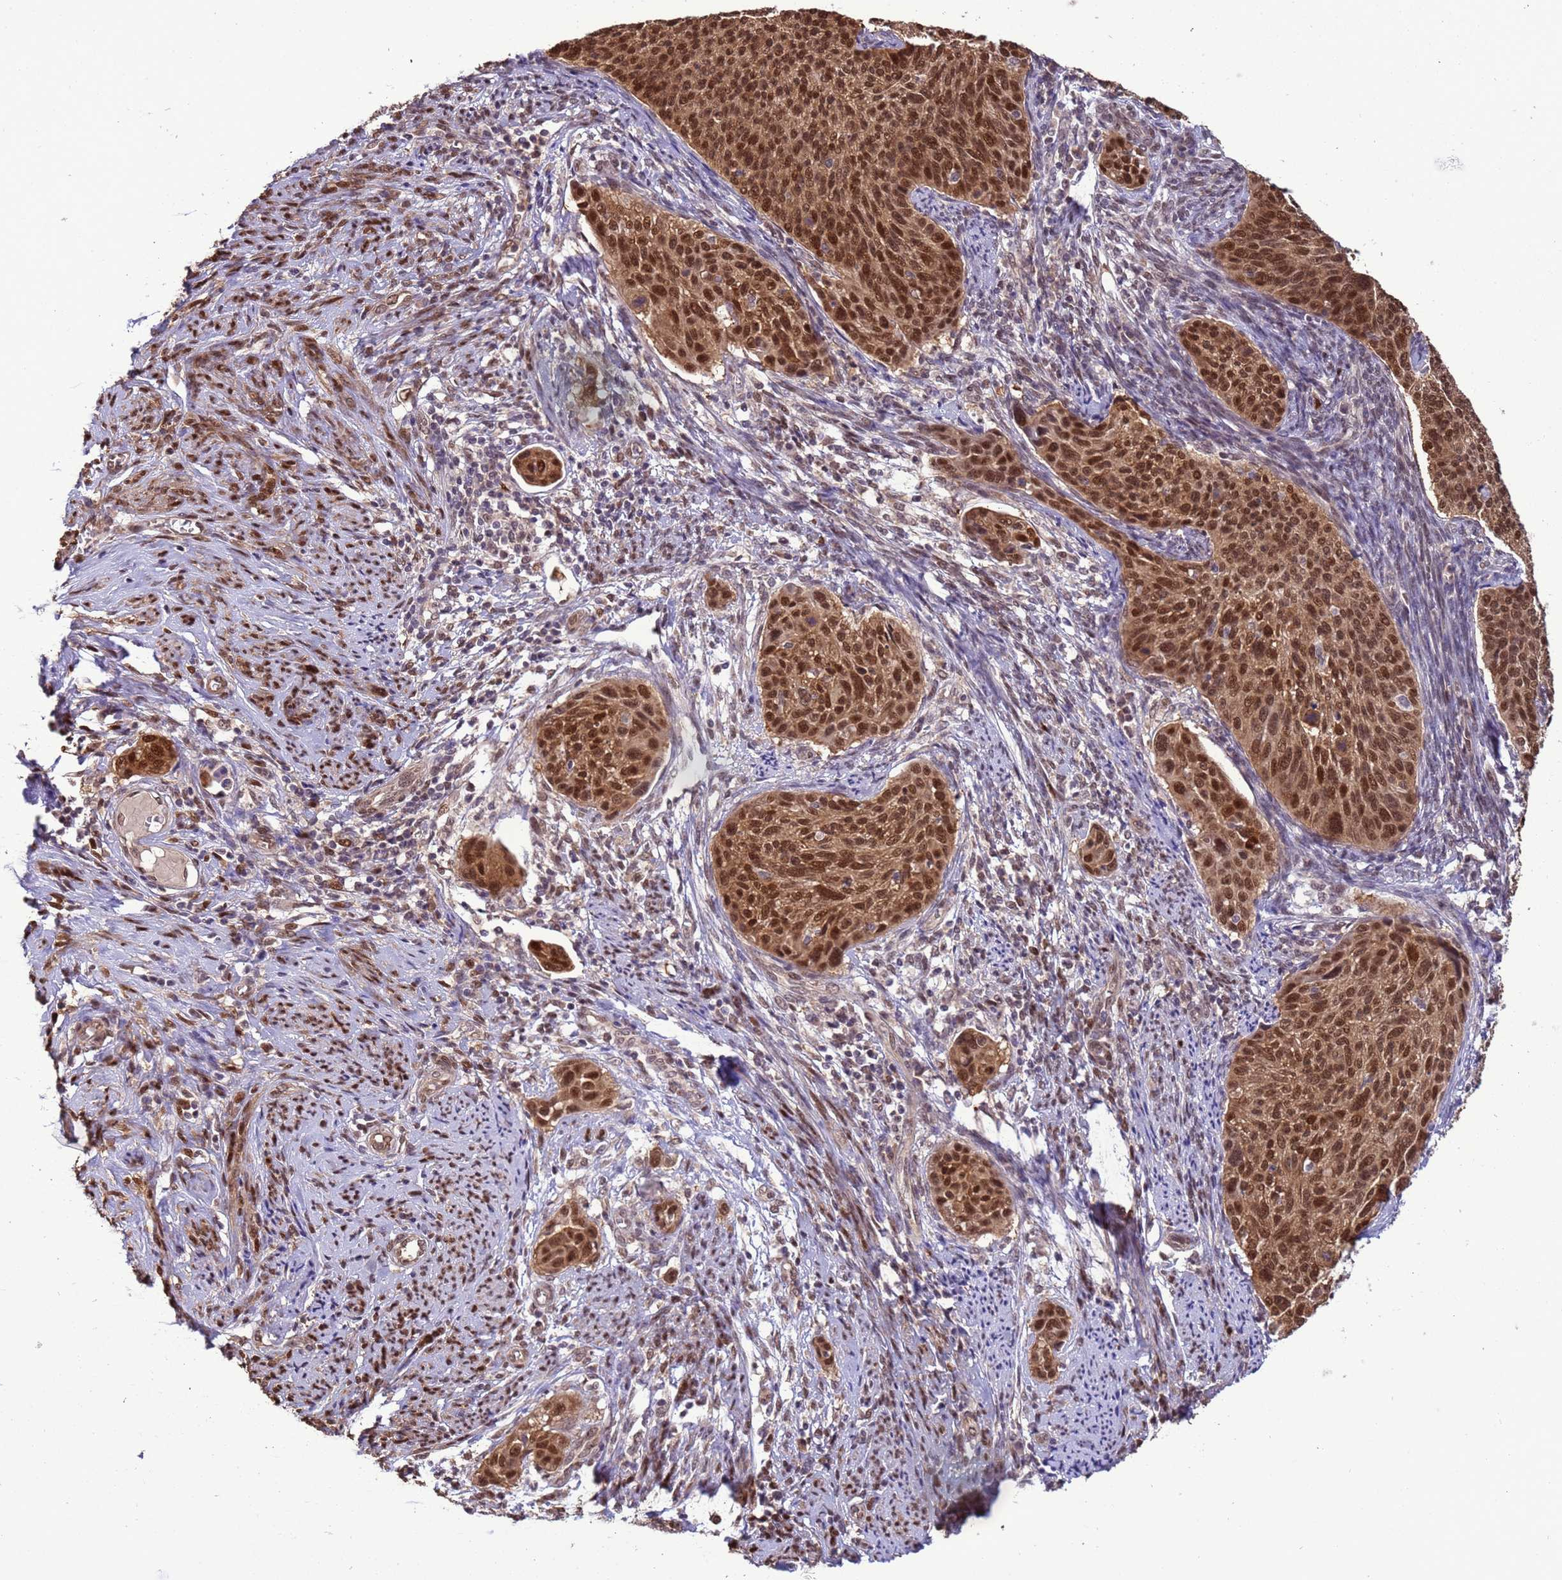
{"staining": {"intensity": "strong", "quantity": ">75%", "location": "nuclear"}, "tissue": "cervical cancer", "cell_type": "Tumor cells", "image_type": "cancer", "snomed": [{"axis": "morphology", "description": "Squamous cell carcinoma, NOS"}, {"axis": "topography", "description": "Cervix"}], "caption": "Strong nuclear protein expression is identified in approximately >75% of tumor cells in cervical cancer.", "gene": "ZBTB5", "patient": {"sex": "female", "age": 70}}